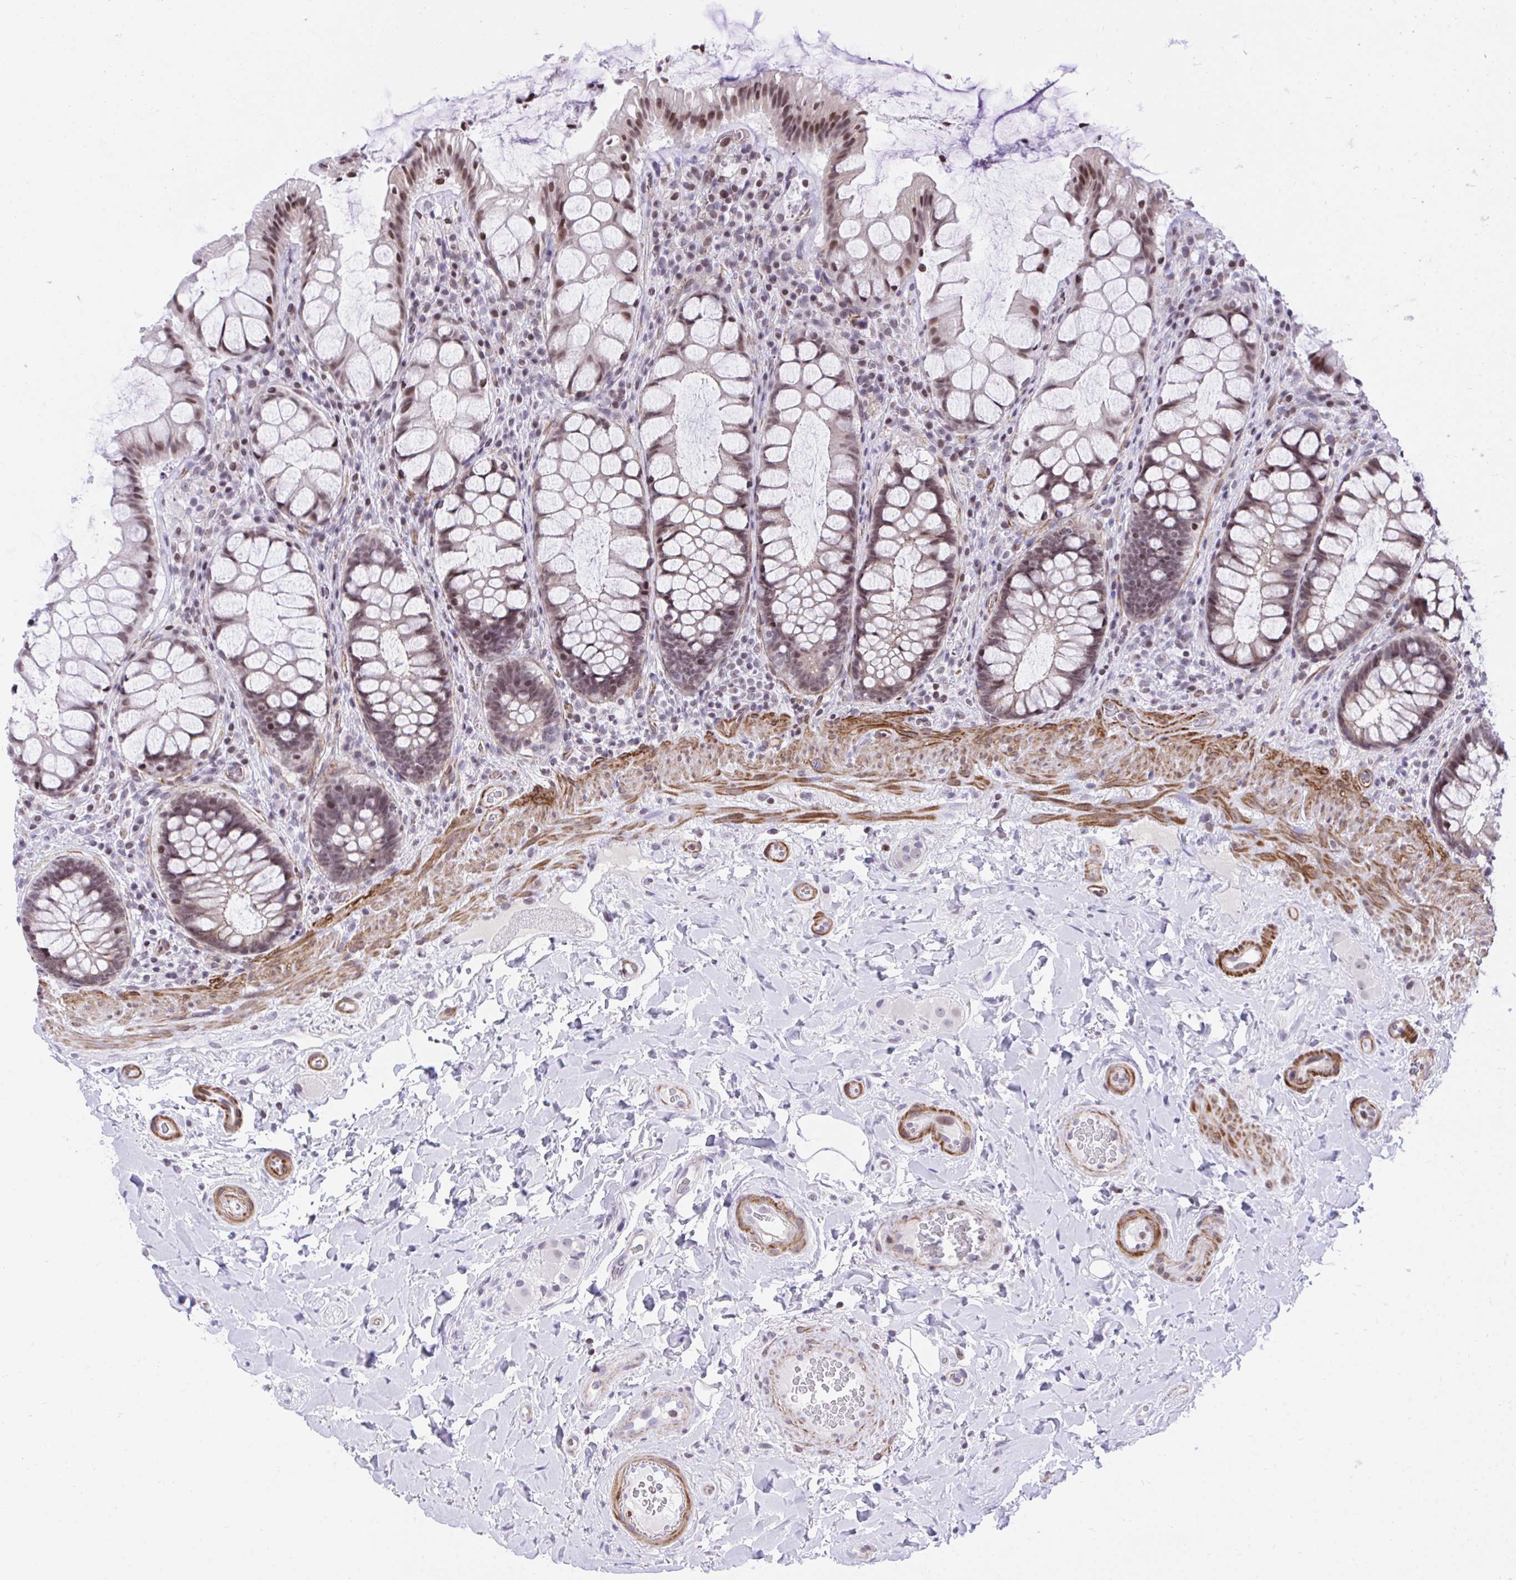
{"staining": {"intensity": "moderate", "quantity": "25%-75%", "location": "nuclear"}, "tissue": "rectum", "cell_type": "Glandular cells", "image_type": "normal", "snomed": [{"axis": "morphology", "description": "Normal tissue, NOS"}, {"axis": "topography", "description": "Rectum"}], "caption": "Unremarkable rectum was stained to show a protein in brown. There is medium levels of moderate nuclear expression in approximately 25%-75% of glandular cells.", "gene": "KCNN4", "patient": {"sex": "female", "age": 58}}